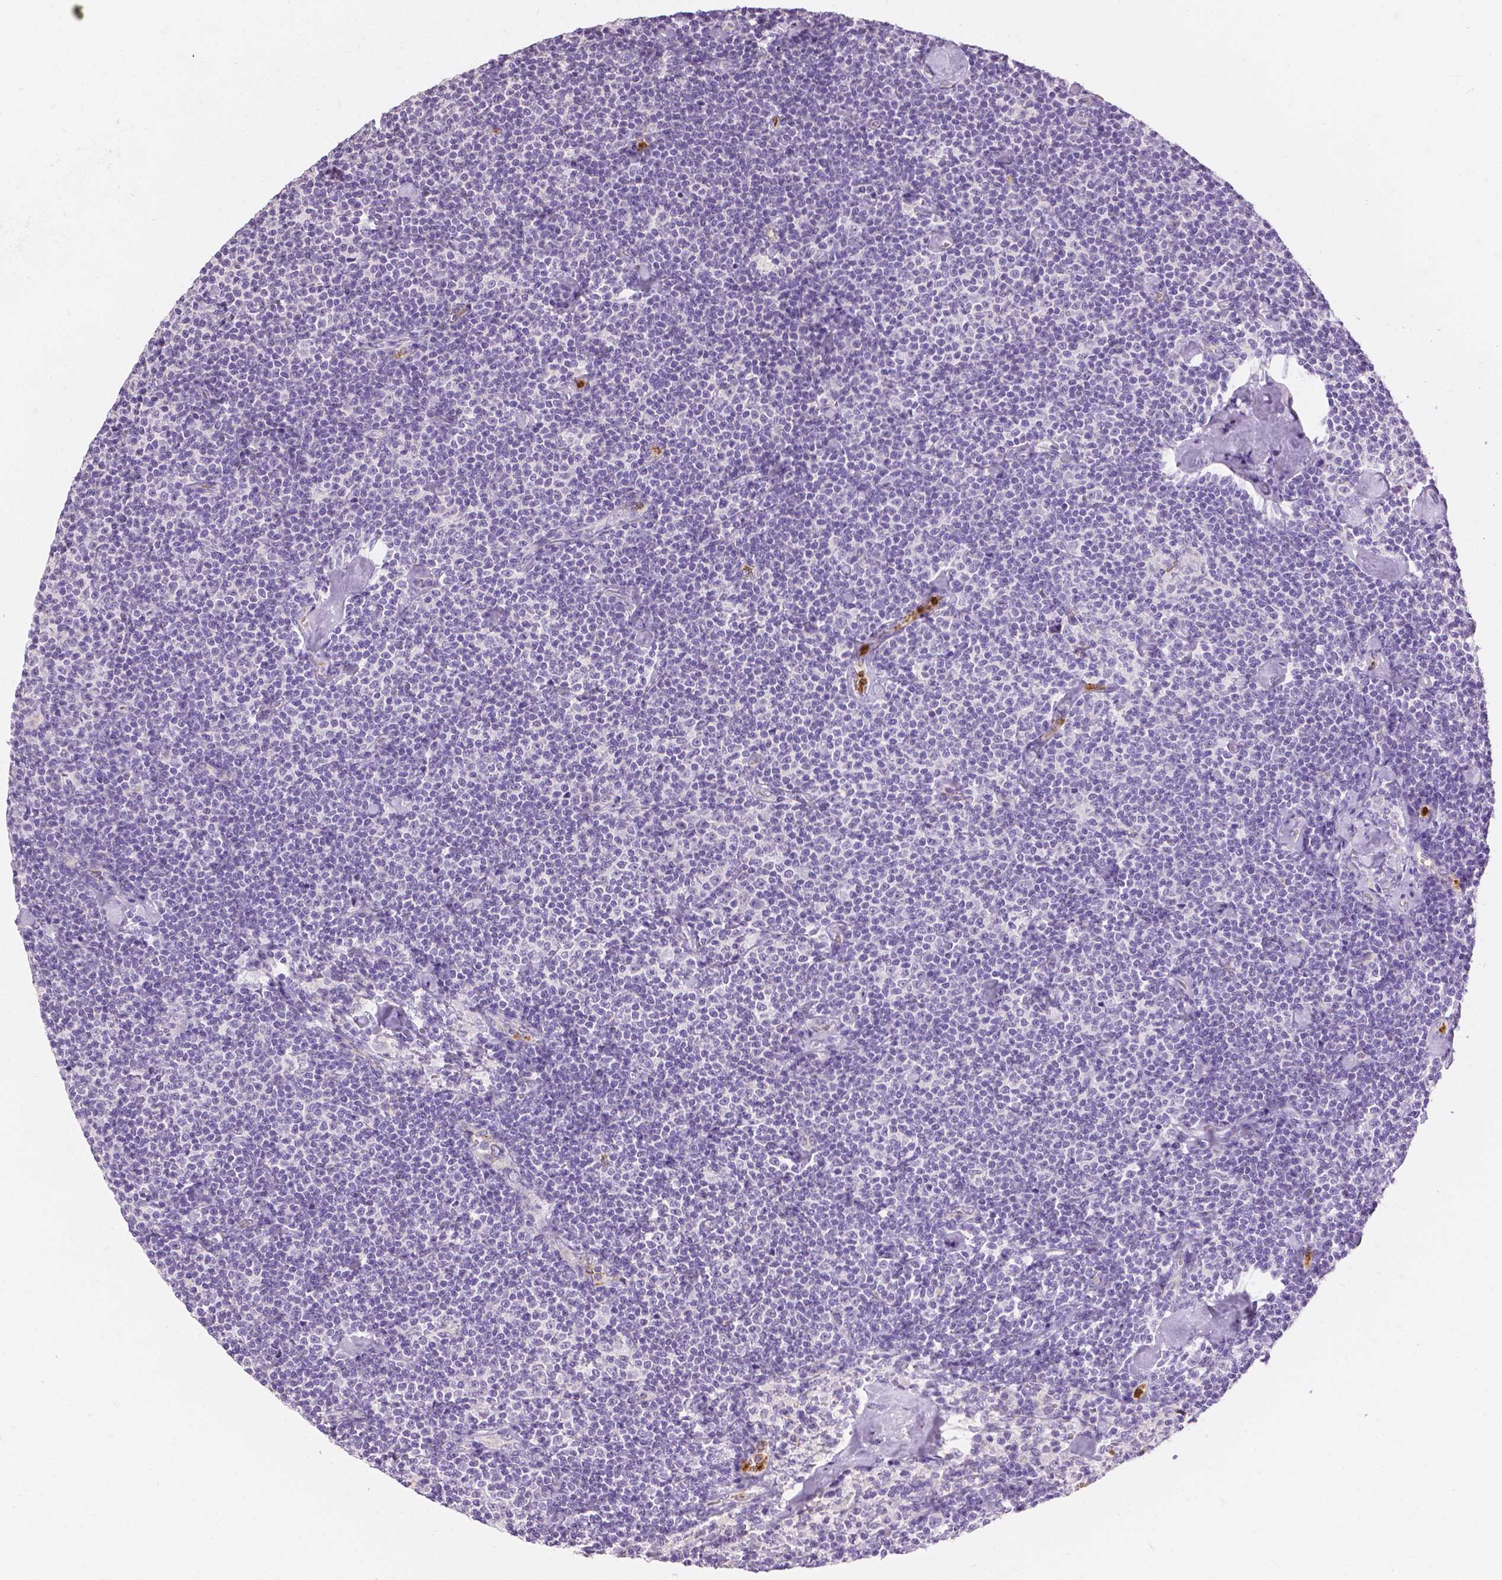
{"staining": {"intensity": "negative", "quantity": "none", "location": "none"}, "tissue": "lymphoma", "cell_type": "Tumor cells", "image_type": "cancer", "snomed": [{"axis": "morphology", "description": "Malignant lymphoma, non-Hodgkin's type, Low grade"}, {"axis": "topography", "description": "Lymph node"}], "caption": "Immunohistochemistry (IHC) histopathology image of human malignant lymphoma, non-Hodgkin's type (low-grade) stained for a protein (brown), which exhibits no positivity in tumor cells.", "gene": "CXCR2", "patient": {"sex": "male", "age": 81}}